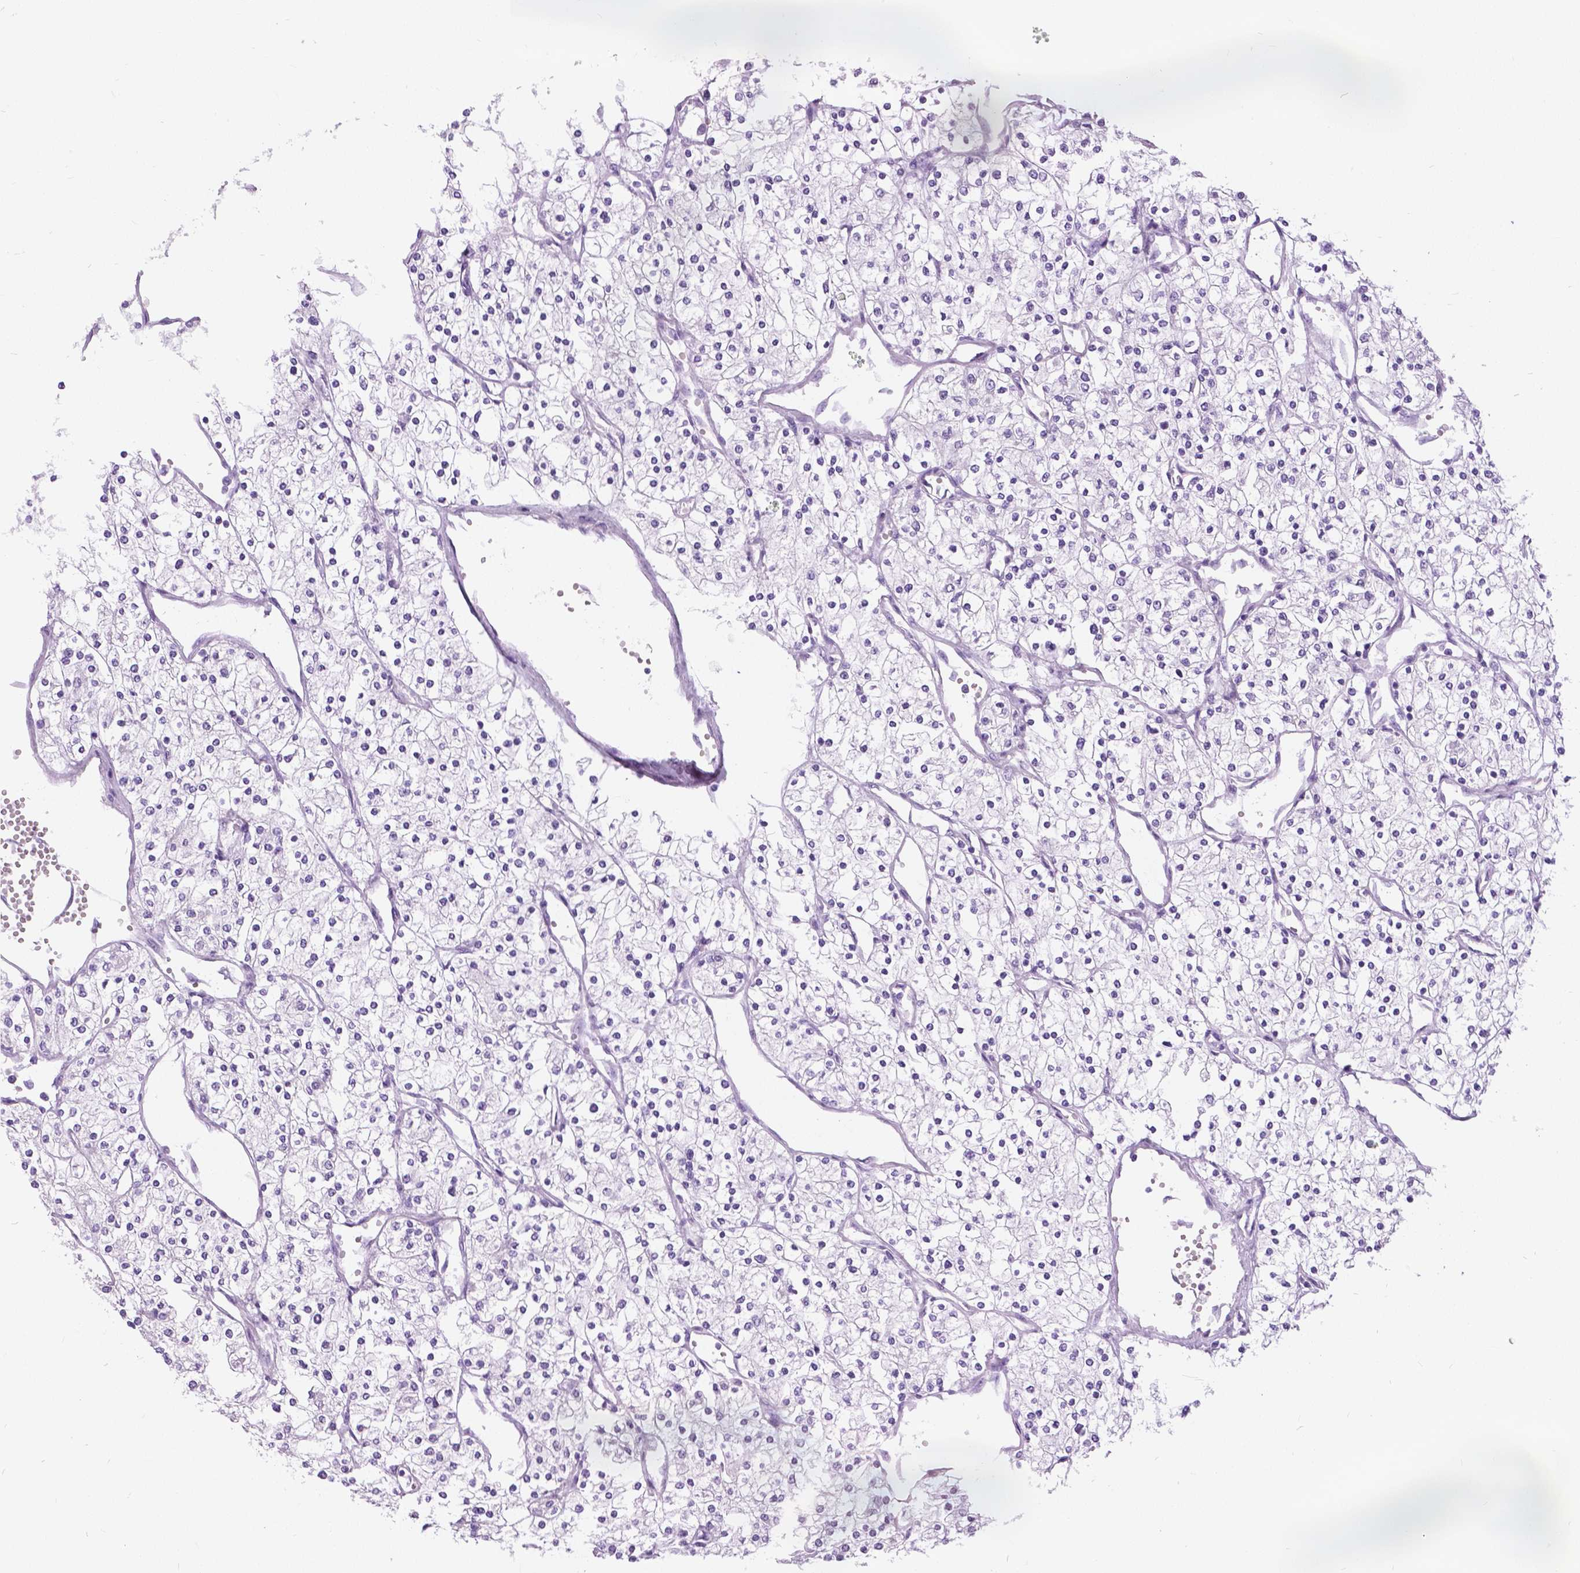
{"staining": {"intensity": "negative", "quantity": "none", "location": "none"}, "tissue": "renal cancer", "cell_type": "Tumor cells", "image_type": "cancer", "snomed": [{"axis": "morphology", "description": "Adenocarcinoma, NOS"}, {"axis": "topography", "description": "Kidney"}], "caption": "Renal adenocarcinoma was stained to show a protein in brown. There is no significant positivity in tumor cells. The staining was performed using DAB (3,3'-diaminobenzidine) to visualize the protein expression in brown, while the nuclei were stained in blue with hematoxylin (Magnification: 20x).", "gene": "MYOM1", "patient": {"sex": "male", "age": 80}}